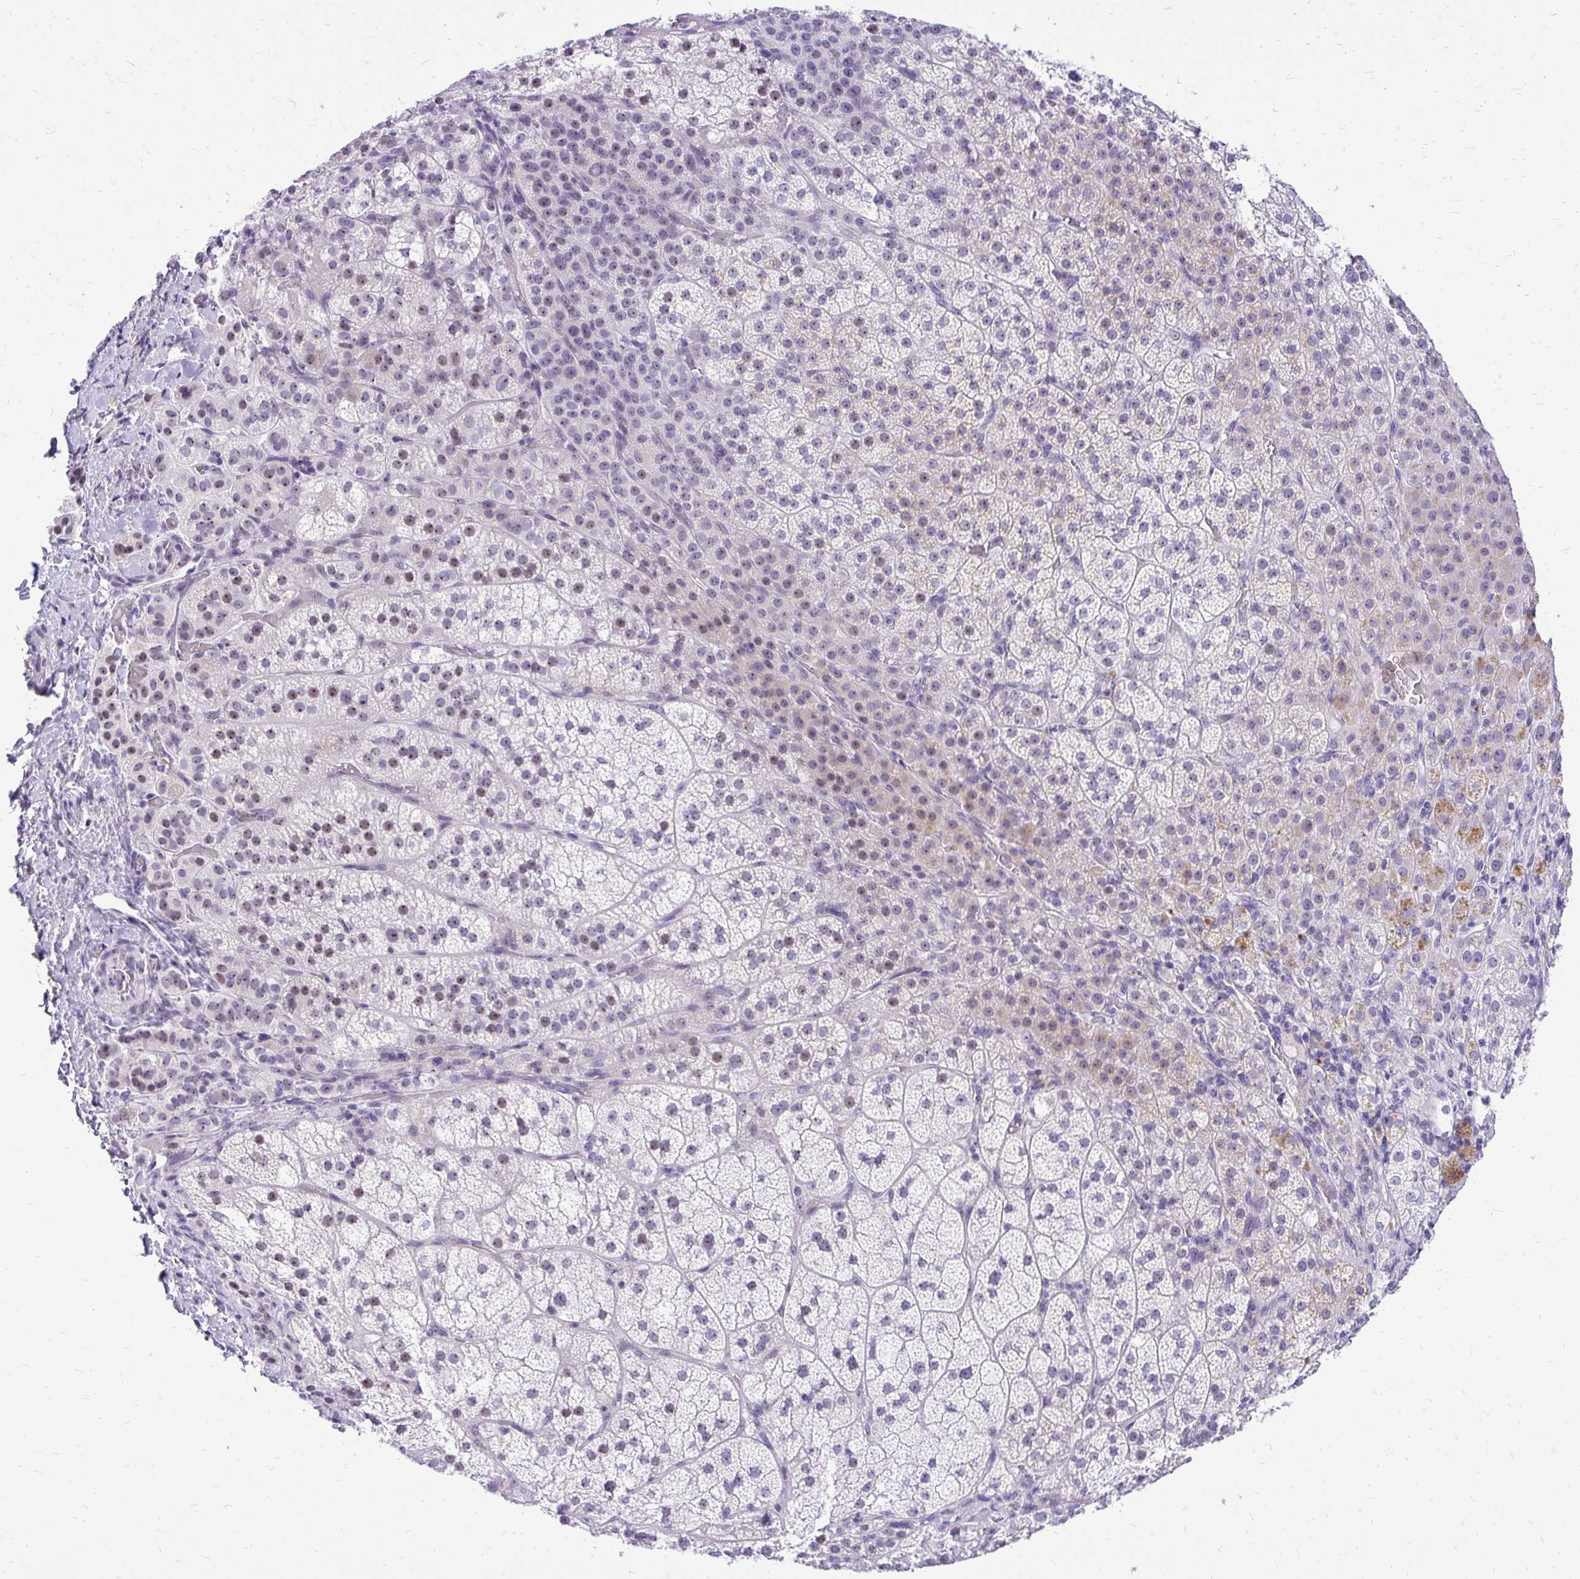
{"staining": {"intensity": "moderate", "quantity": "<25%", "location": "nuclear"}, "tissue": "adrenal gland", "cell_type": "Glandular cells", "image_type": "normal", "snomed": [{"axis": "morphology", "description": "Normal tissue, NOS"}, {"axis": "topography", "description": "Adrenal gland"}], "caption": "The micrograph displays staining of unremarkable adrenal gland, revealing moderate nuclear protein staining (brown color) within glandular cells.", "gene": "NIFK", "patient": {"sex": "female", "age": 60}}